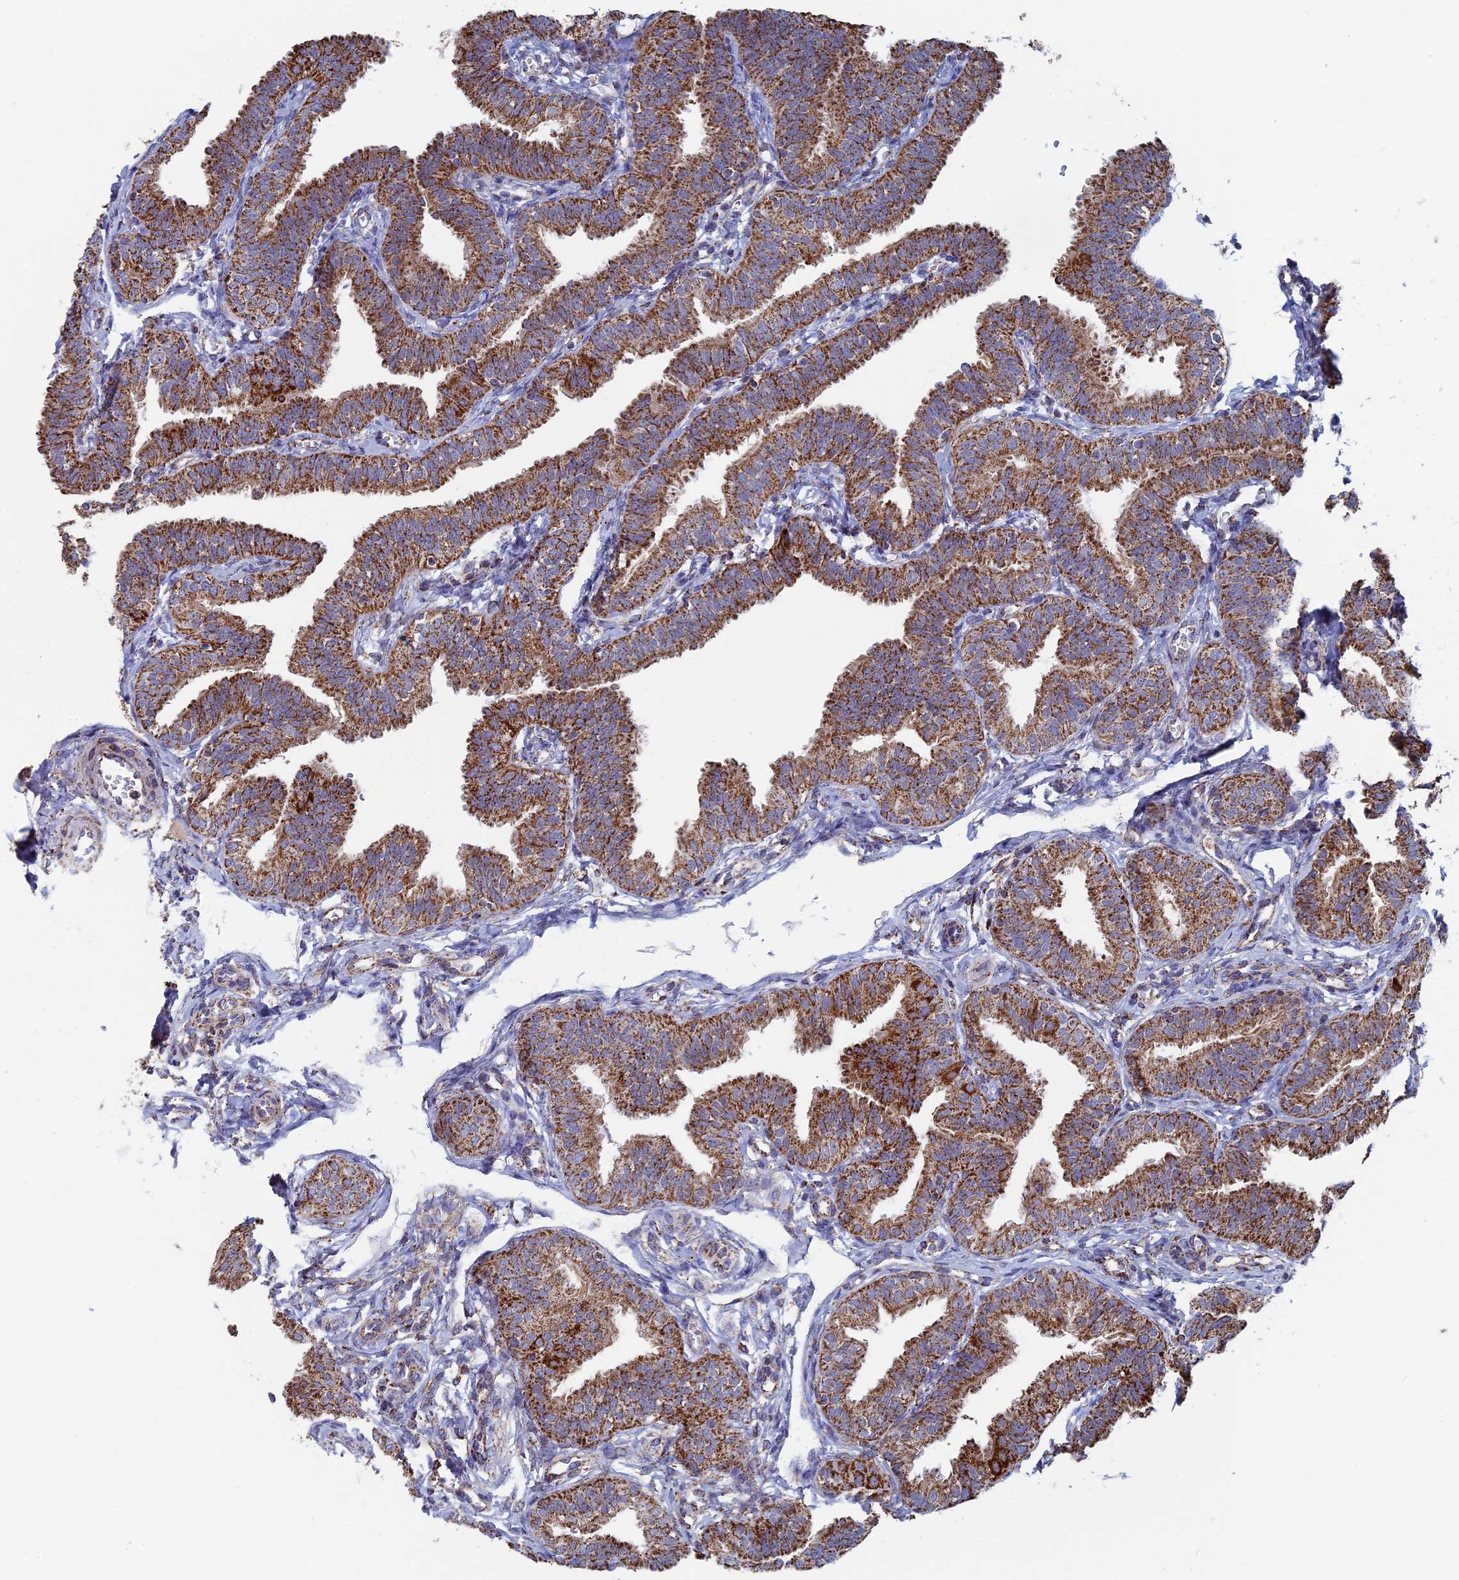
{"staining": {"intensity": "strong", "quantity": ">75%", "location": "cytoplasmic/membranous"}, "tissue": "fallopian tube", "cell_type": "Glandular cells", "image_type": "normal", "snomed": [{"axis": "morphology", "description": "Normal tissue, NOS"}, {"axis": "topography", "description": "Fallopian tube"}], "caption": "IHC of unremarkable fallopian tube demonstrates high levels of strong cytoplasmic/membranous positivity in about >75% of glandular cells. (DAB (3,3'-diaminobenzidine) IHC with brightfield microscopy, high magnification).", "gene": "SEC24D", "patient": {"sex": "female", "age": 35}}